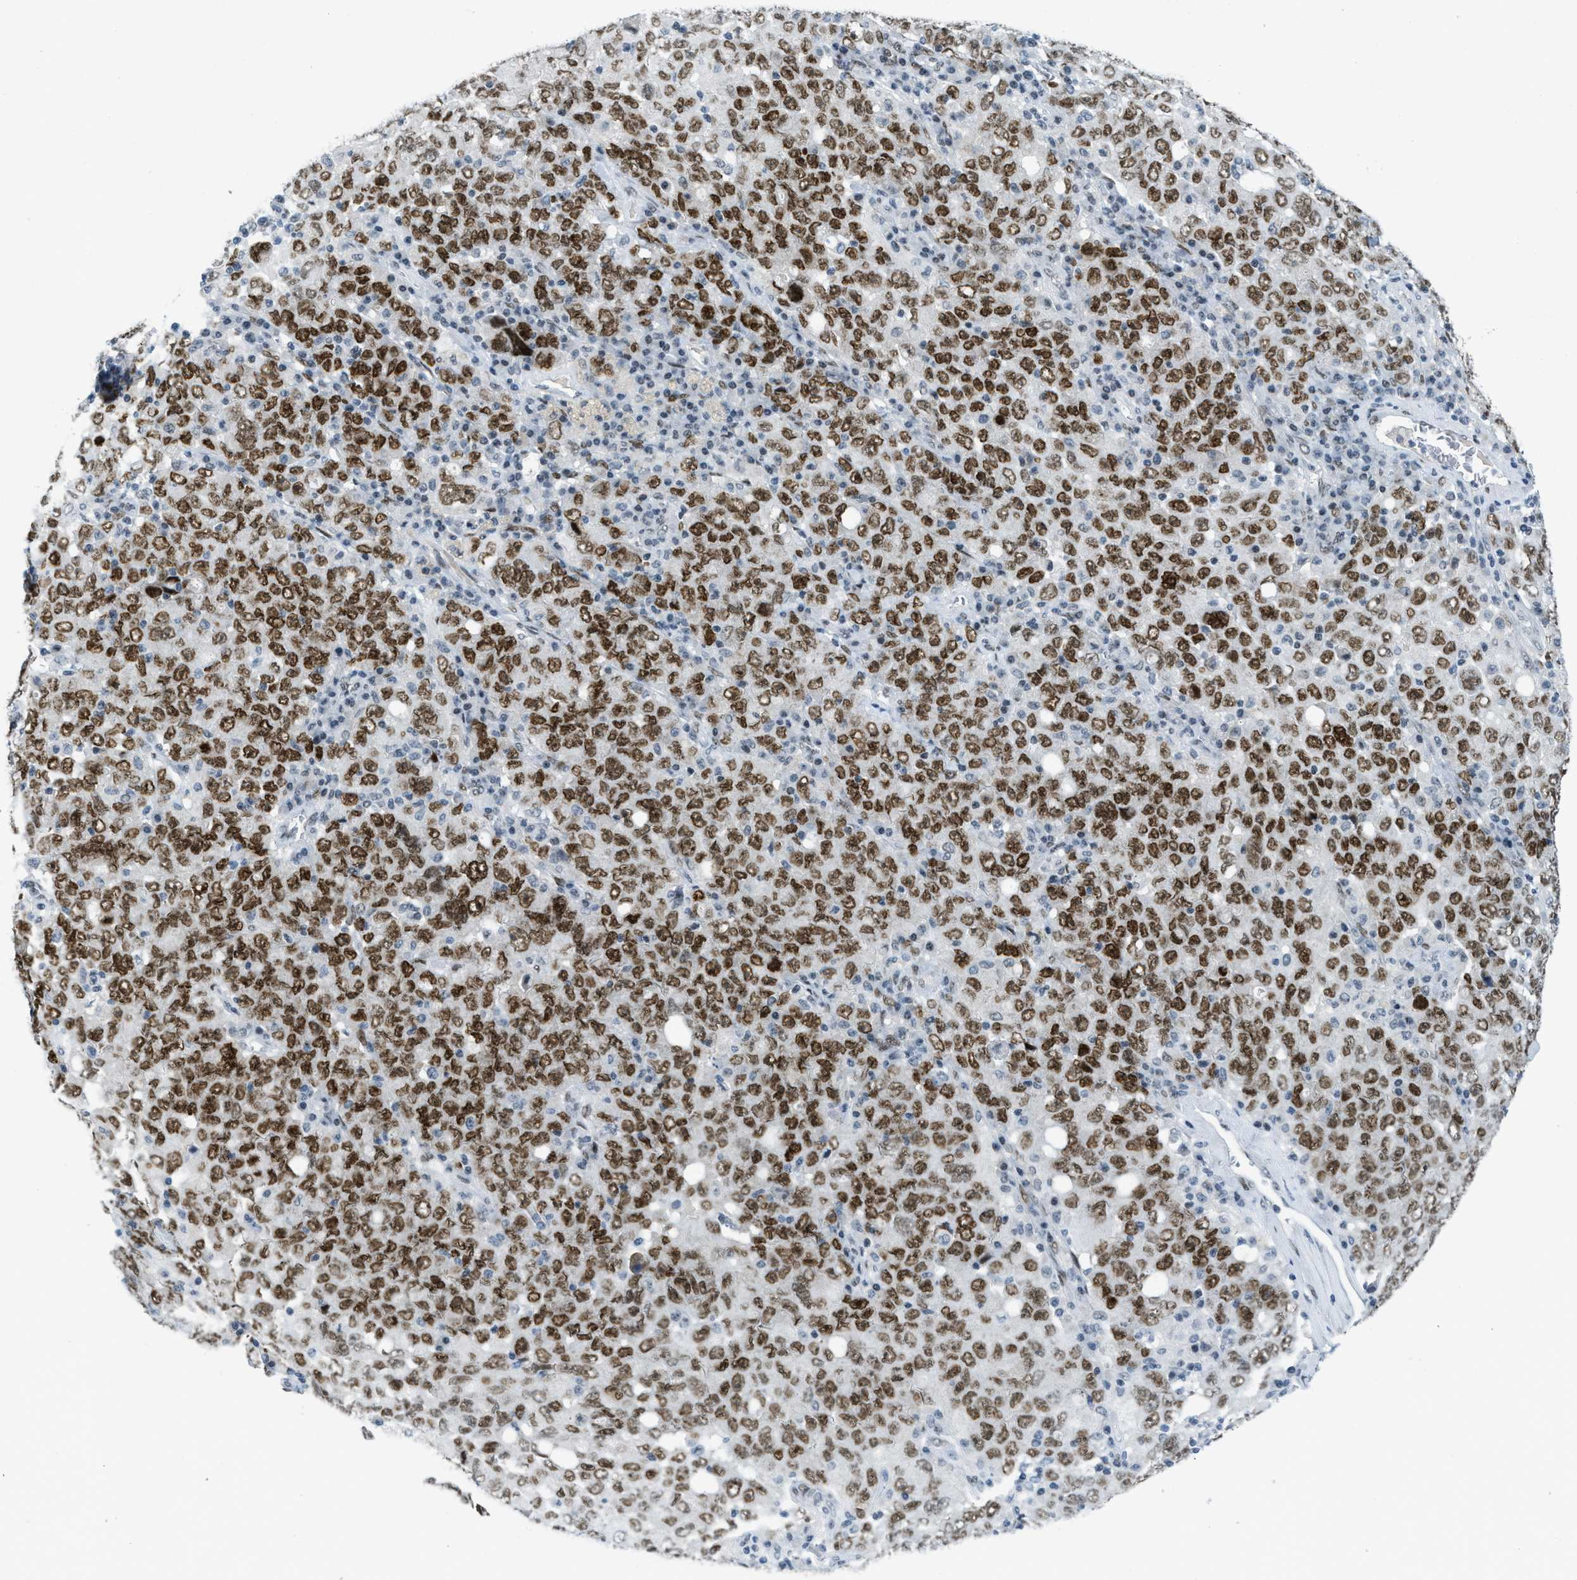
{"staining": {"intensity": "strong", "quantity": ">75%", "location": "nuclear"}, "tissue": "ovarian cancer", "cell_type": "Tumor cells", "image_type": "cancer", "snomed": [{"axis": "morphology", "description": "Carcinoma, endometroid"}, {"axis": "topography", "description": "Ovary"}], "caption": "This image reveals endometroid carcinoma (ovarian) stained with IHC to label a protein in brown. The nuclear of tumor cells show strong positivity for the protein. Nuclei are counter-stained blue.", "gene": "PBX1", "patient": {"sex": "female", "age": 62}}